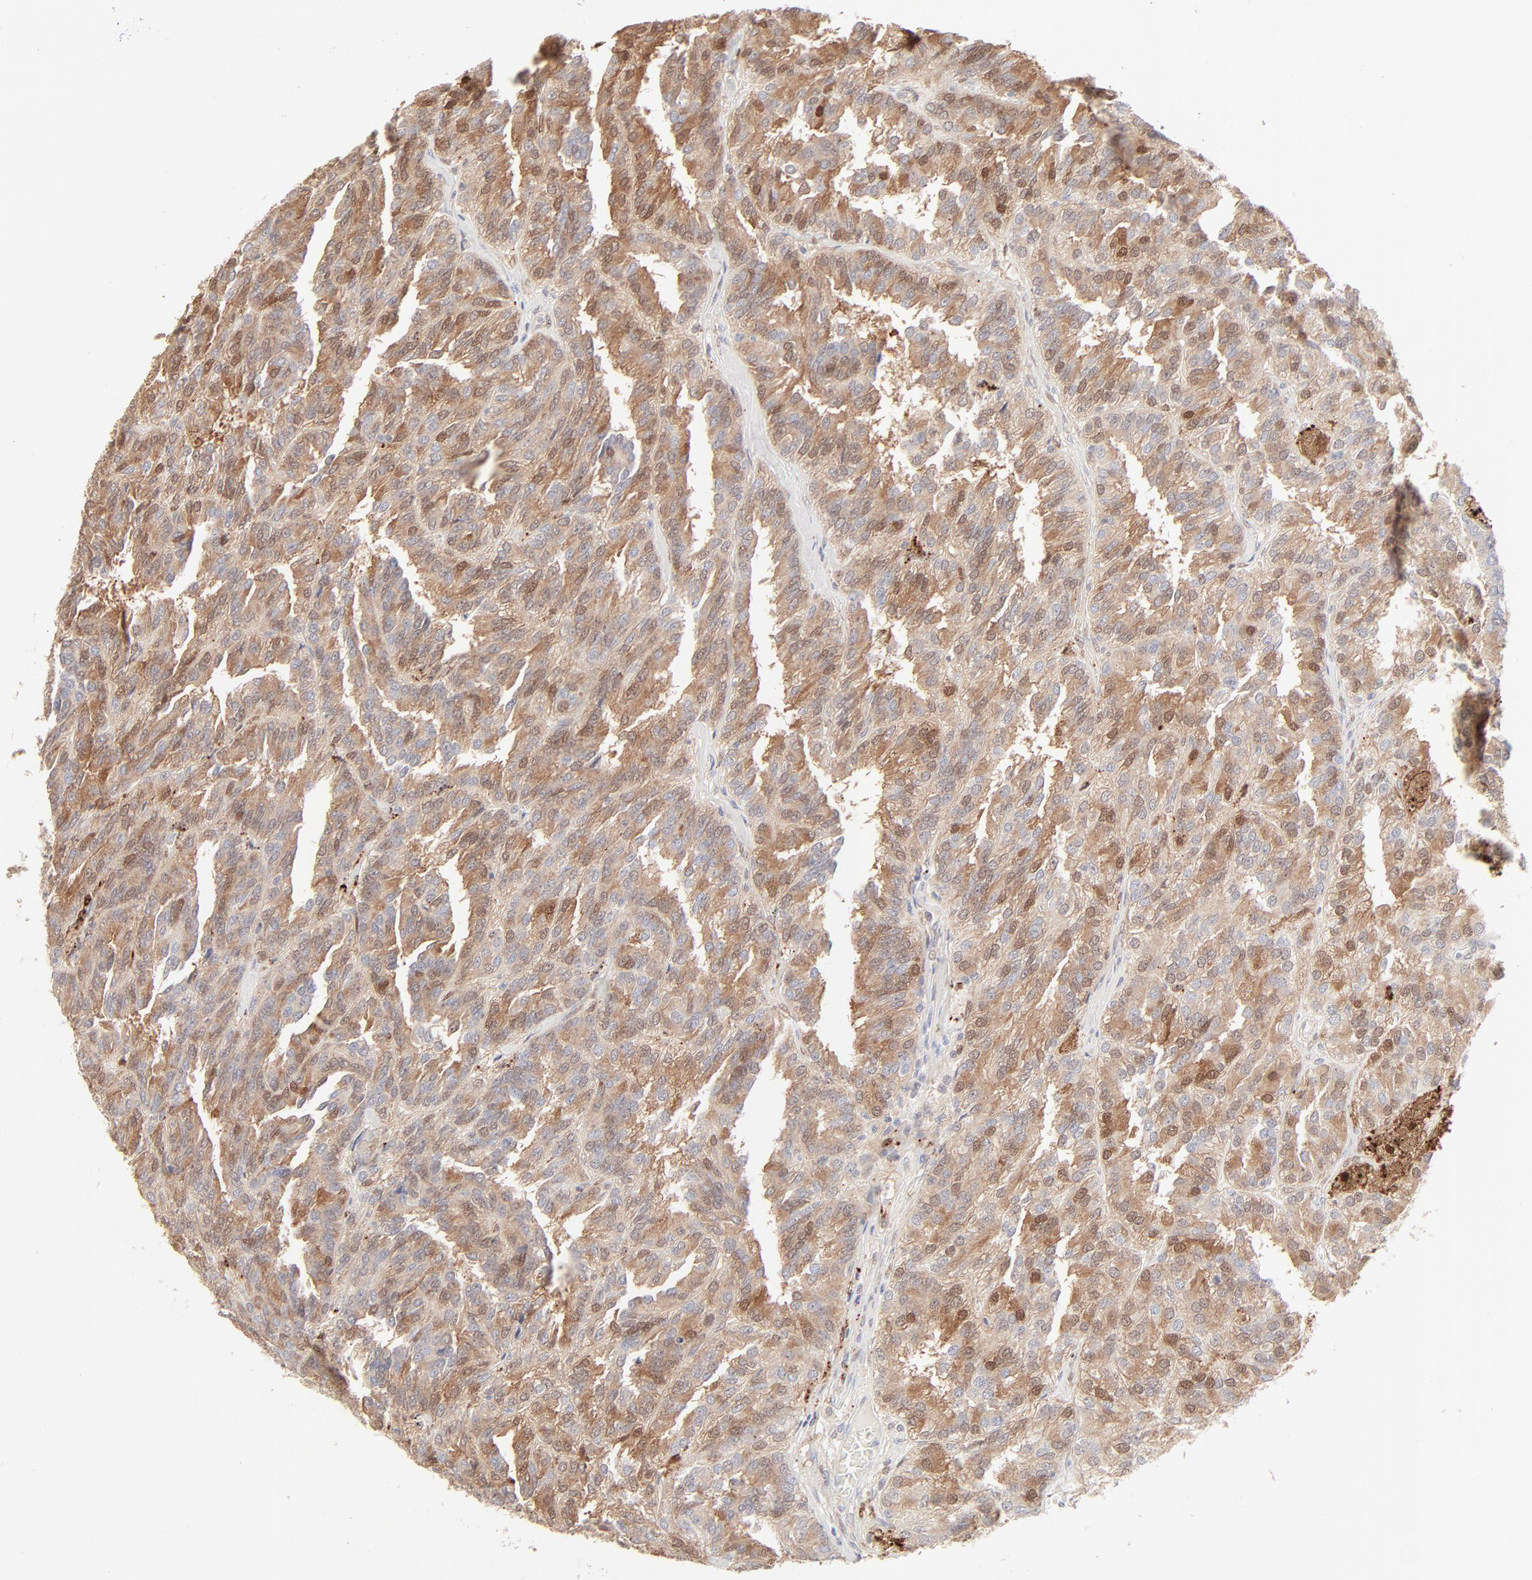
{"staining": {"intensity": "moderate", "quantity": "25%-75%", "location": "cytoplasmic/membranous,nuclear"}, "tissue": "renal cancer", "cell_type": "Tumor cells", "image_type": "cancer", "snomed": [{"axis": "morphology", "description": "Adenocarcinoma, NOS"}, {"axis": "topography", "description": "Kidney"}], "caption": "DAB (3,3'-diaminobenzidine) immunohistochemical staining of human renal adenocarcinoma exhibits moderate cytoplasmic/membranous and nuclear protein positivity in approximately 25%-75% of tumor cells.", "gene": "LGALS2", "patient": {"sex": "male", "age": 46}}